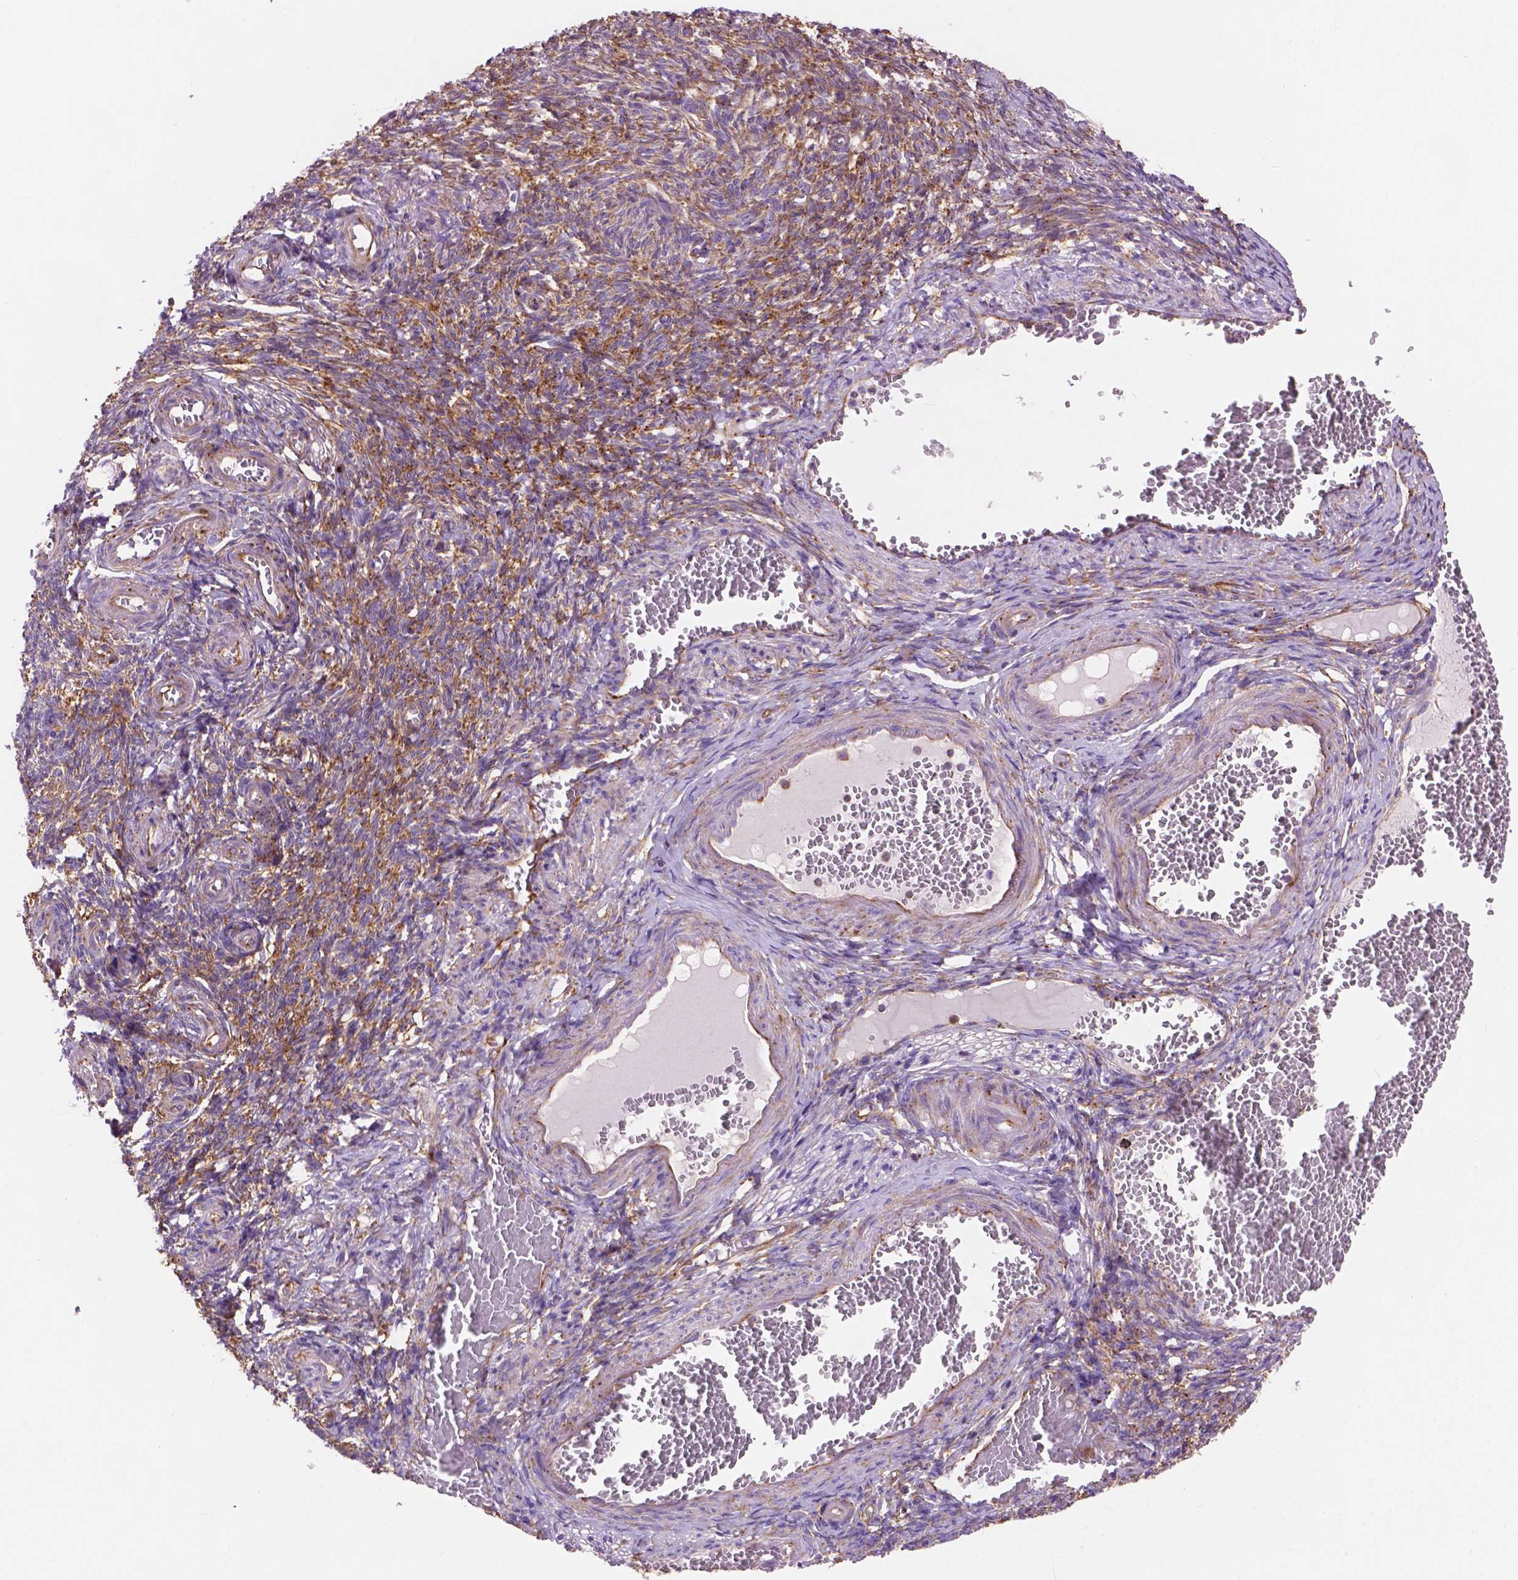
{"staining": {"intensity": "moderate", "quantity": ">75%", "location": "cytoplasmic/membranous"}, "tissue": "ovary", "cell_type": "Follicle cells", "image_type": "normal", "snomed": [{"axis": "morphology", "description": "Normal tissue, NOS"}, {"axis": "topography", "description": "Ovary"}], "caption": "A brown stain highlights moderate cytoplasmic/membranous expression of a protein in follicle cells of unremarkable ovary.", "gene": "RPL37A", "patient": {"sex": "female", "age": 39}}